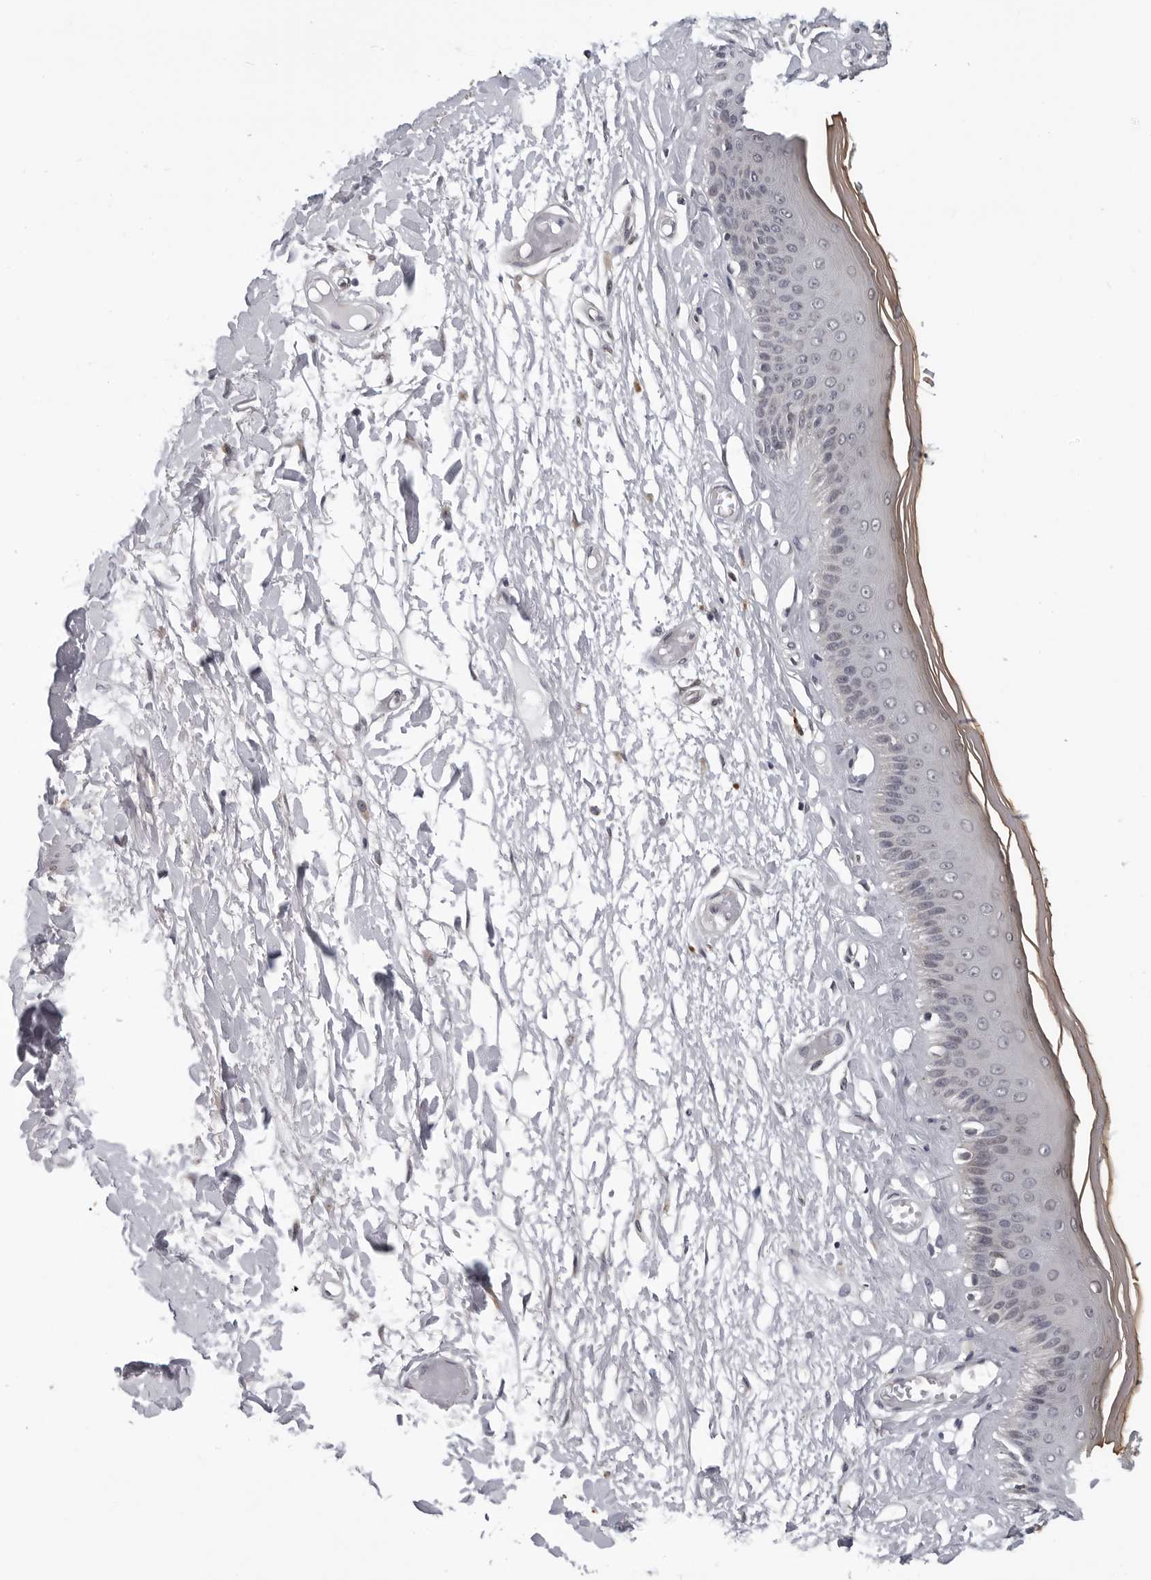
{"staining": {"intensity": "moderate", "quantity": "<25%", "location": "cytoplasmic/membranous"}, "tissue": "skin", "cell_type": "Epidermal cells", "image_type": "normal", "snomed": [{"axis": "morphology", "description": "Normal tissue, NOS"}, {"axis": "topography", "description": "Vulva"}], "caption": "A low amount of moderate cytoplasmic/membranous expression is identified in approximately <25% of epidermal cells in normal skin.", "gene": "KIAA1614", "patient": {"sex": "female", "age": 73}}